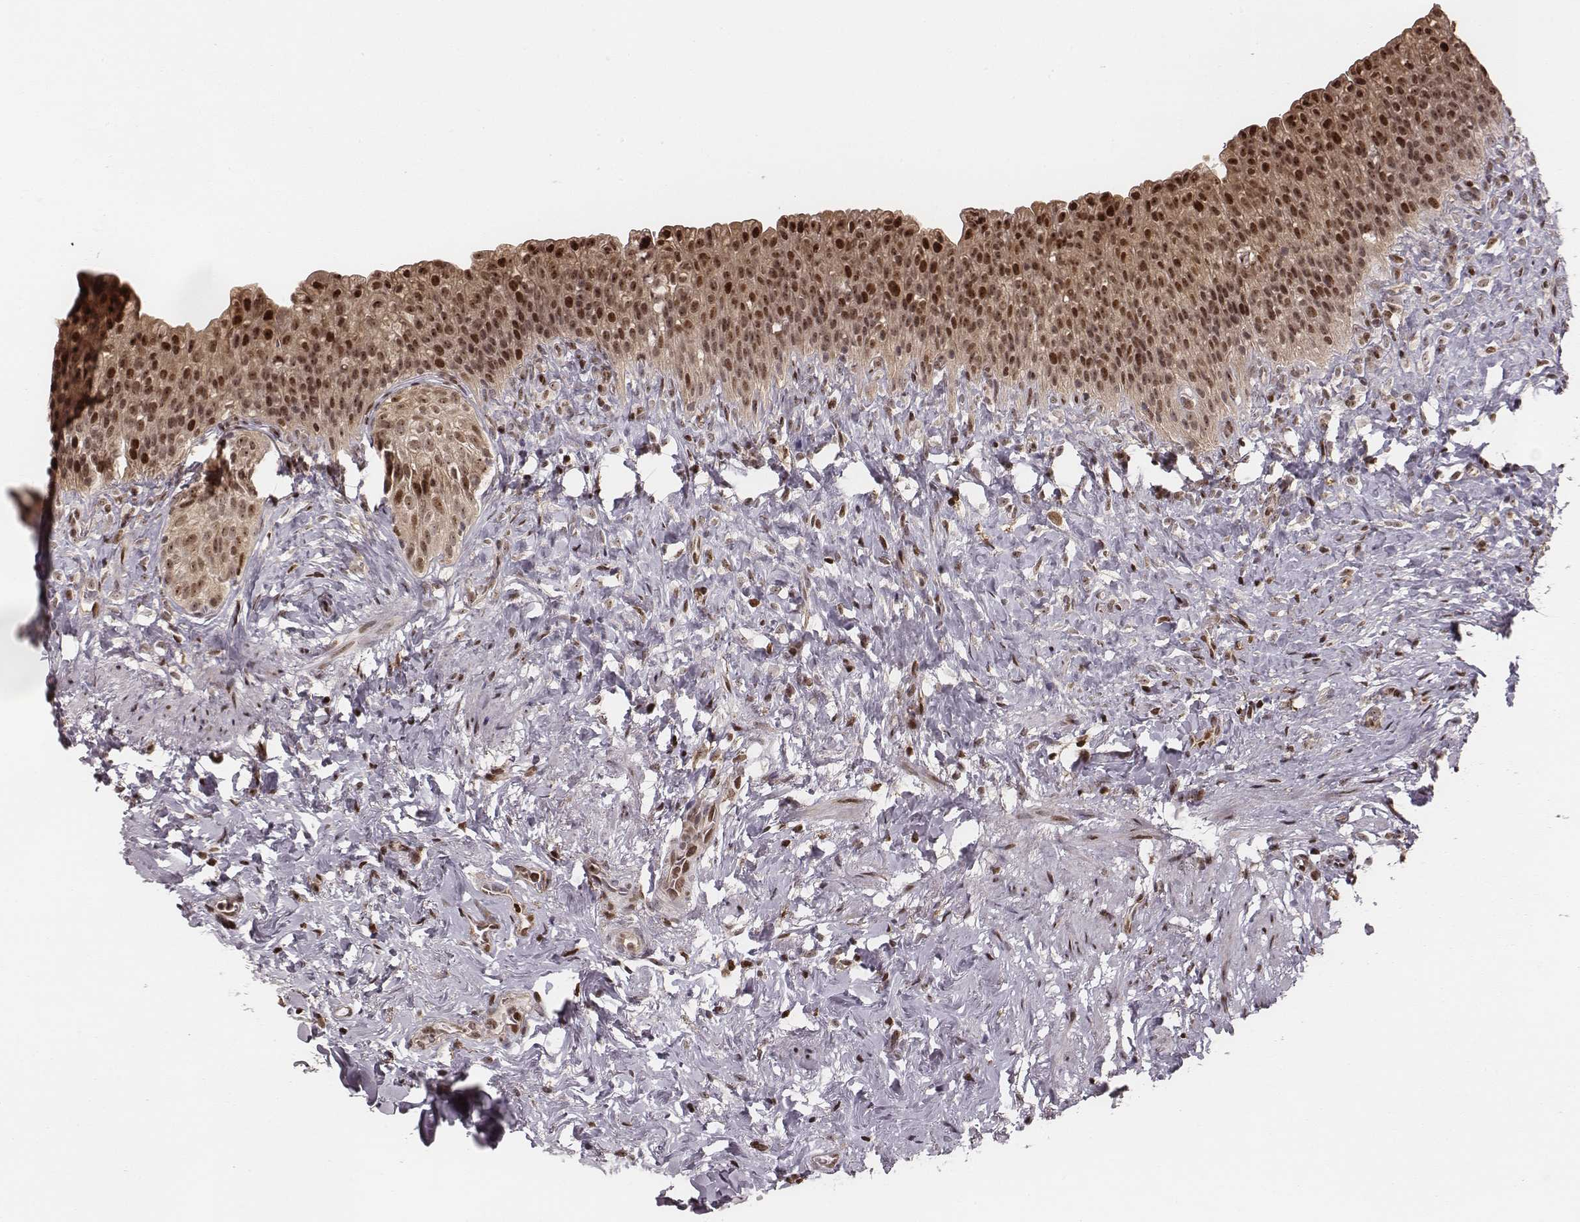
{"staining": {"intensity": "moderate", "quantity": ">75%", "location": "cytoplasmic/membranous,nuclear"}, "tissue": "urinary bladder", "cell_type": "Urothelial cells", "image_type": "normal", "snomed": [{"axis": "morphology", "description": "Normal tissue, NOS"}, {"axis": "topography", "description": "Urinary bladder"}], "caption": "High-power microscopy captured an immunohistochemistry photomicrograph of unremarkable urinary bladder, revealing moderate cytoplasmic/membranous,nuclear expression in about >75% of urothelial cells.", "gene": "VRK3", "patient": {"sex": "male", "age": 76}}